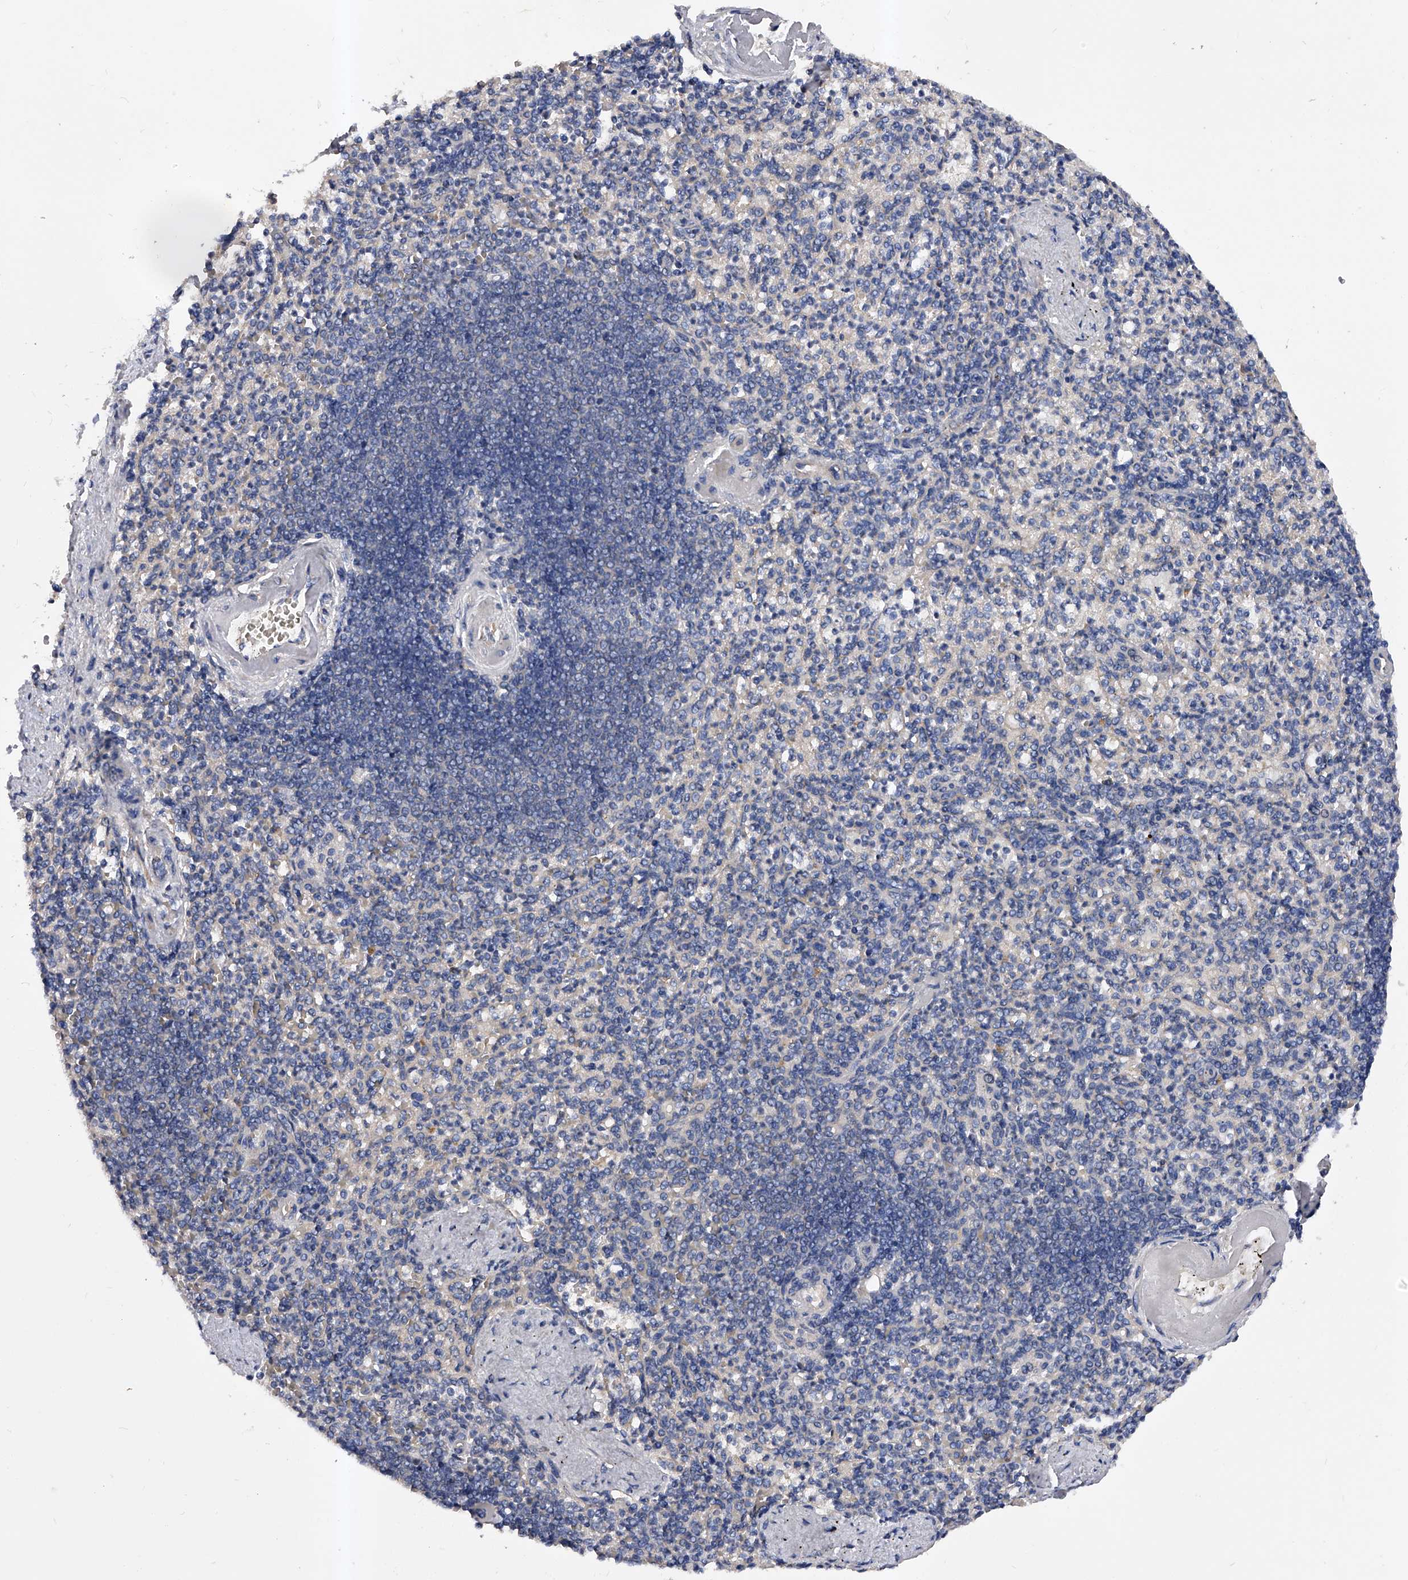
{"staining": {"intensity": "negative", "quantity": "none", "location": "none"}, "tissue": "spleen", "cell_type": "Cells in red pulp", "image_type": "normal", "snomed": [{"axis": "morphology", "description": "Normal tissue, NOS"}, {"axis": "topography", "description": "Spleen"}], "caption": "A high-resolution micrograph shows immunohistochemistry (IHC) staining of benign spleen, which reveals no significant expression in cells in red pulp.", "gene": "ARL4C", "patient": {"sex": "female", "age": 74}}